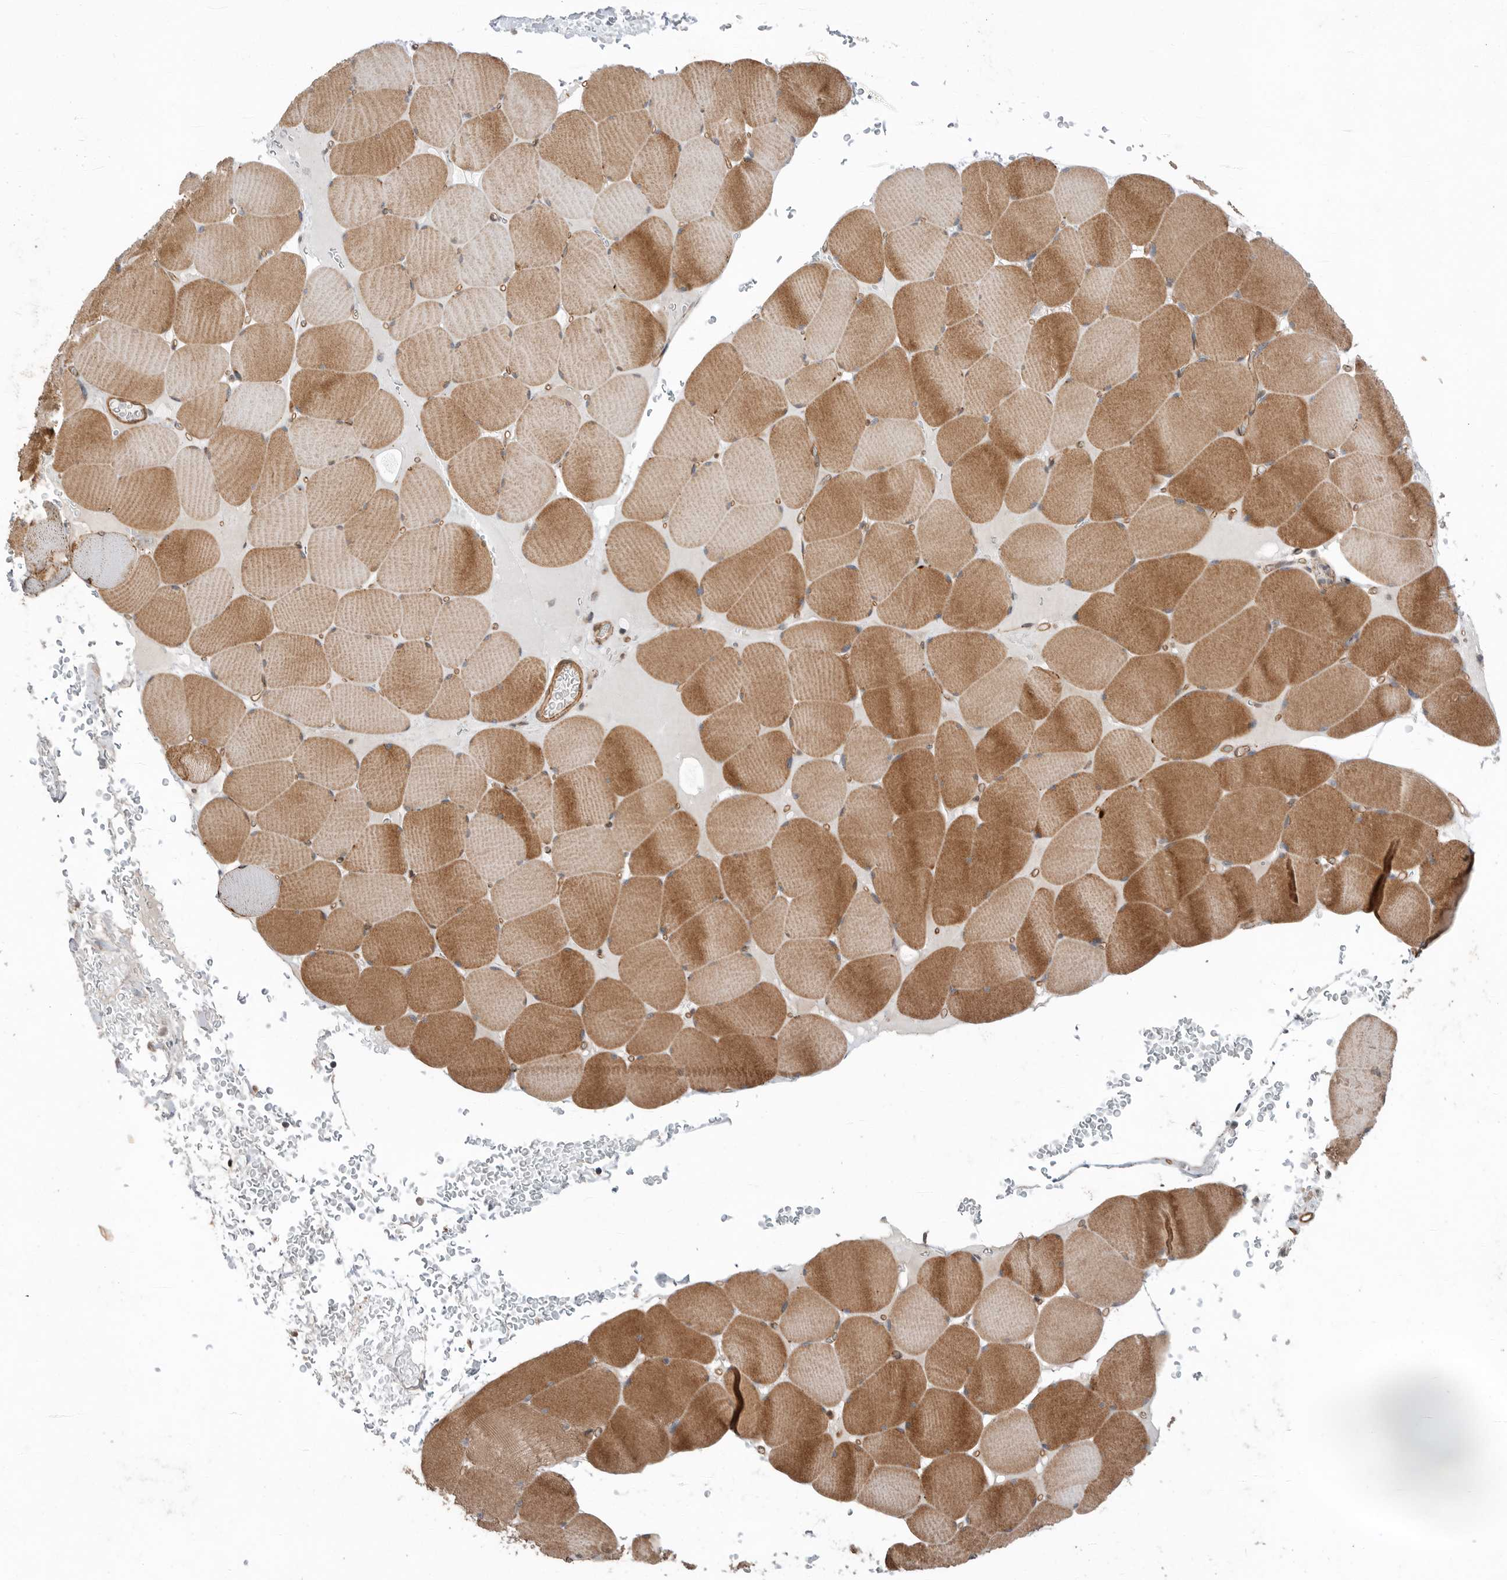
{"staining": {"intensity": "moderate", "quantity": ">75%", "location": "cytoplasmic/membranous"}, "tissue": "skeletal muscle", "cell_type": "Myocytes", "image_type": "normal", "snomed": [{"axis": "morphology", "description": "Normal tissue, NOS"}, {"axis": "topography", "description": "Skeletal muscle"}], "caption": "Immunohistochemical staining of unremarkable skeletal muscle shows >75% levels of moderate cytoplasmic/membranous protein positivity in about >75% of myocytes. (Brightfield microscopy of DAB IHC at high magnification).", "gene": "PEAK1", "patient": {"sex": "male", "age": 62}}